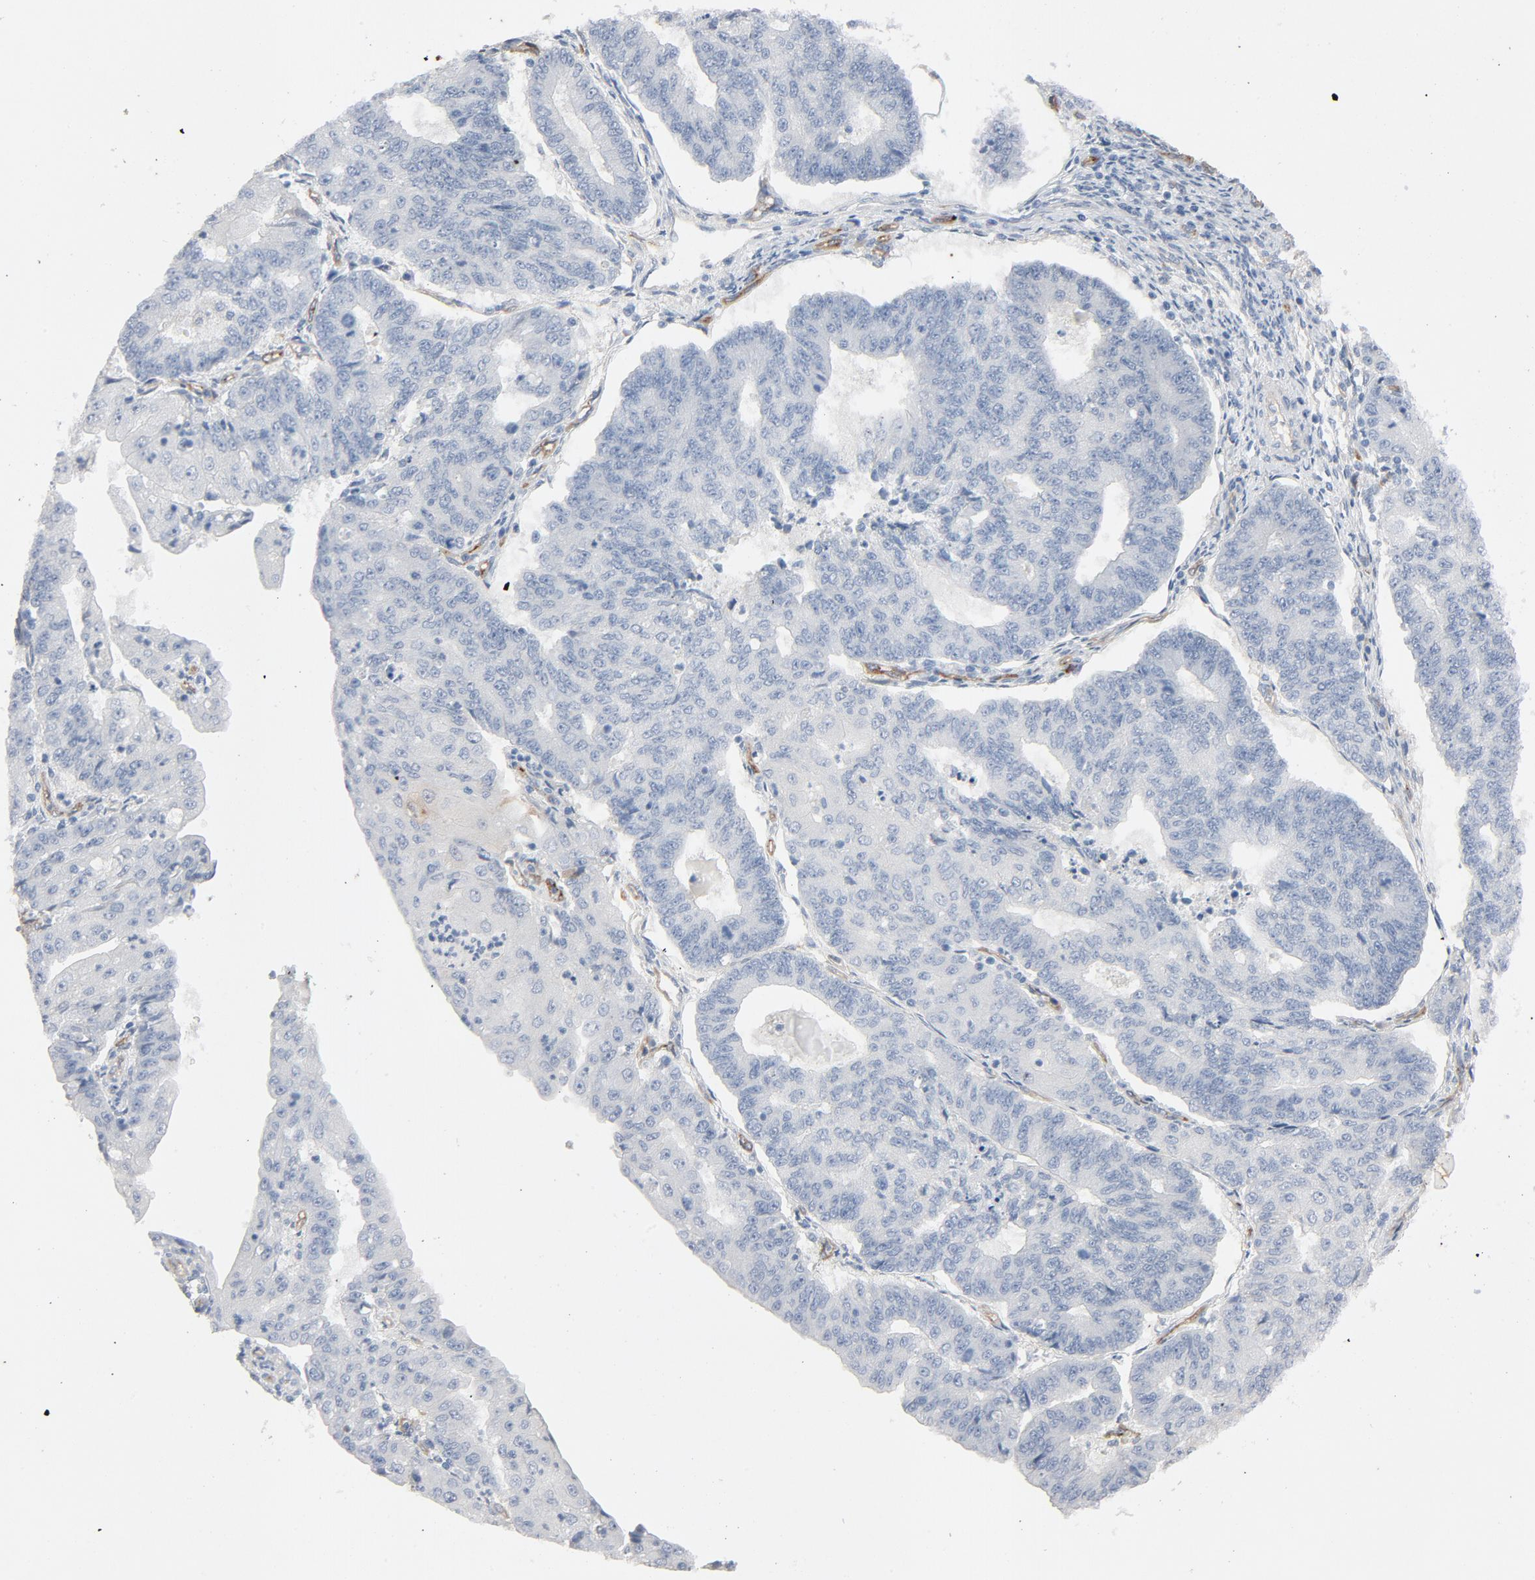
{"staining": {"intensity": "negative", "quantity": "none", "location": "none"}, "tissue": "endometrial cancer", "cell_type": "Tumor cells", "image_type": "cancer", "snomed": [{"axis": "morphology", "description": "Adenocarcinoma, NOS"}, {"axis": "topography", "description": "Endometrium"}], "caption": "Protein analysis of endometrial adenocarcinoma shows no significant staining in tumor cells.", "gene": "KDR", "patient": {"sex": "female", "age": 56}}